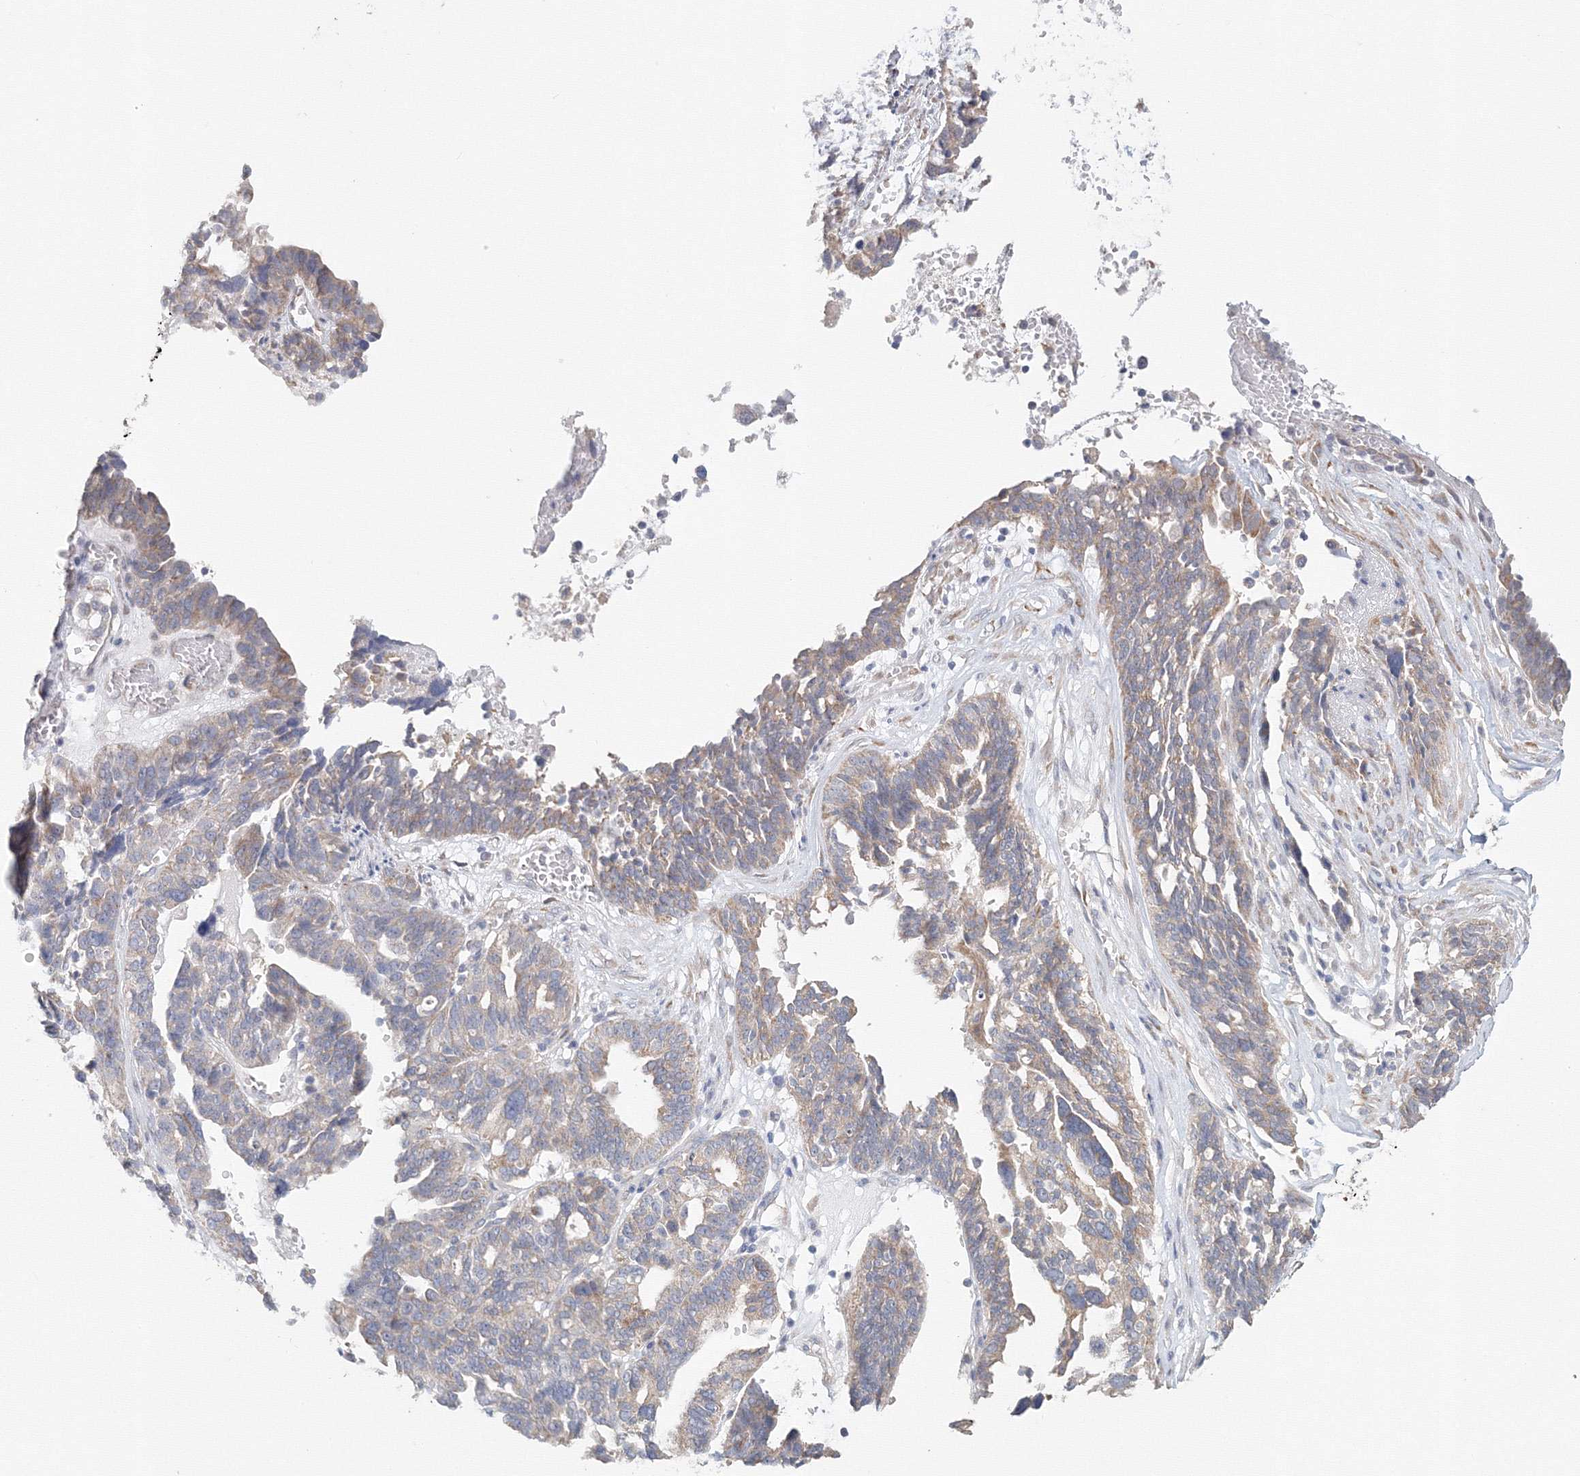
{"staining": {"intensity": "weak", "quantity": "<25%", "location": "cytoplasmic/membranous"}, "tissue": "ovarian cancer", "cell_type": "Tumor cells", "image_type": "cancer", "snomed": [{"axis": "morphology", "description": "Cystadenocarcinoma, serous, NOS"}, {"axis": "topography", "description": "Ovary"}], "caption": "Immunohistochemistry (IHC) micrograph of ovarian cancer (serous cystadenocarcinoma) stained for a protein (brown), which demonstrates no staining in tumor cells. (DAB immunohistochemistry, high magnification).", "gene": "DHRS12", "patient": {"sex": "female", "age": 59}}